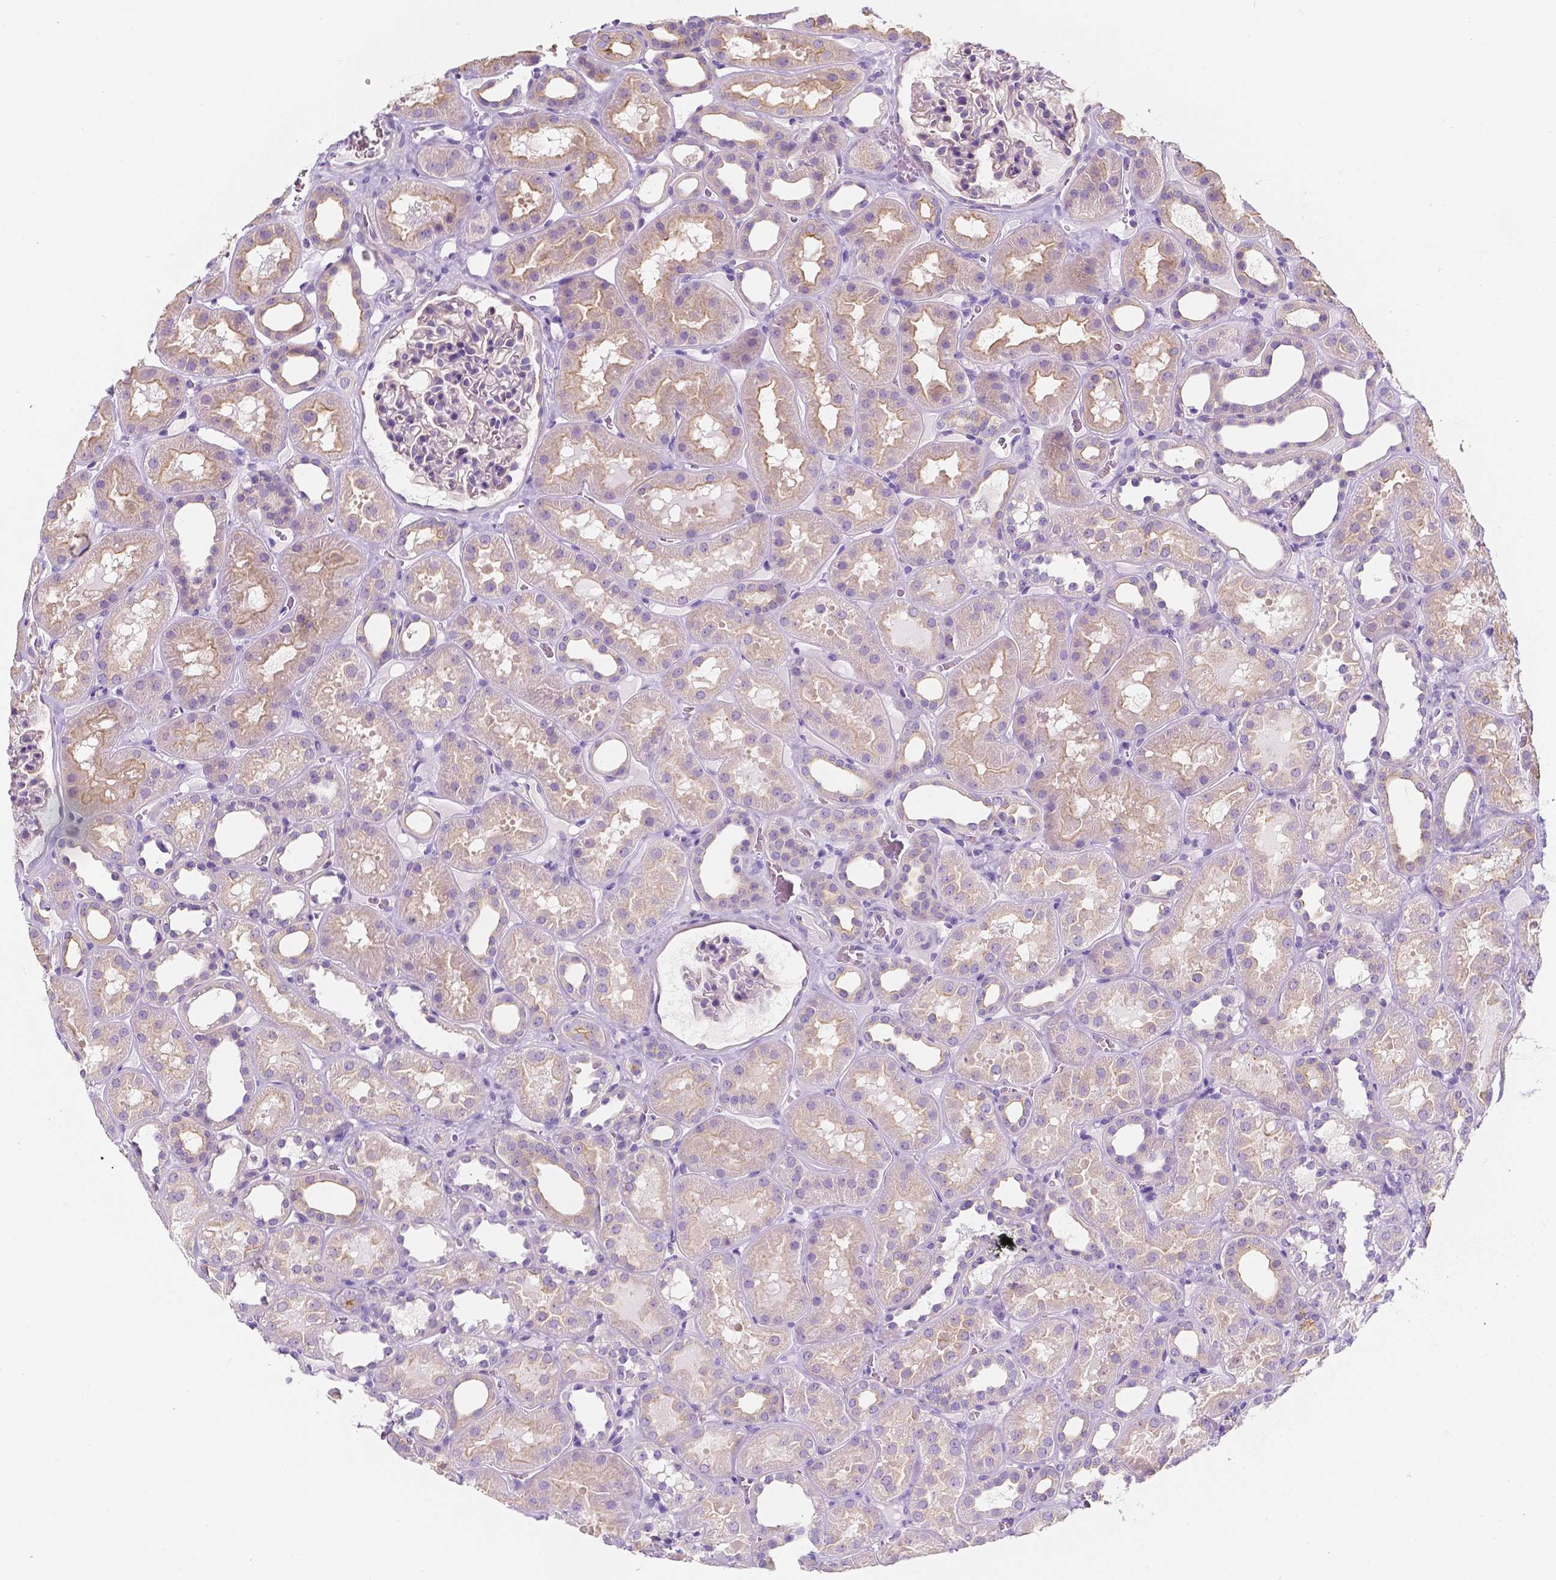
{"staining": {"intensity": "negative", "quantity": "none", "location": "none"}, "tissue": "kidney", "cell_type": "Cells in glomeruli", "image_type": "normal", "snomed": [{"axis": "morphology", "description": "Normal tissue, NOS"}, {"axis": "topography", "description": "Kidney"}], "caption": "High power microscopy micrograph of an IHC micrograph of unremarkable kidney, revealing no significant expression in cells in glomeruli.", "gene": "SIRT2", "patient": {"sex": "female", "age": 41}}